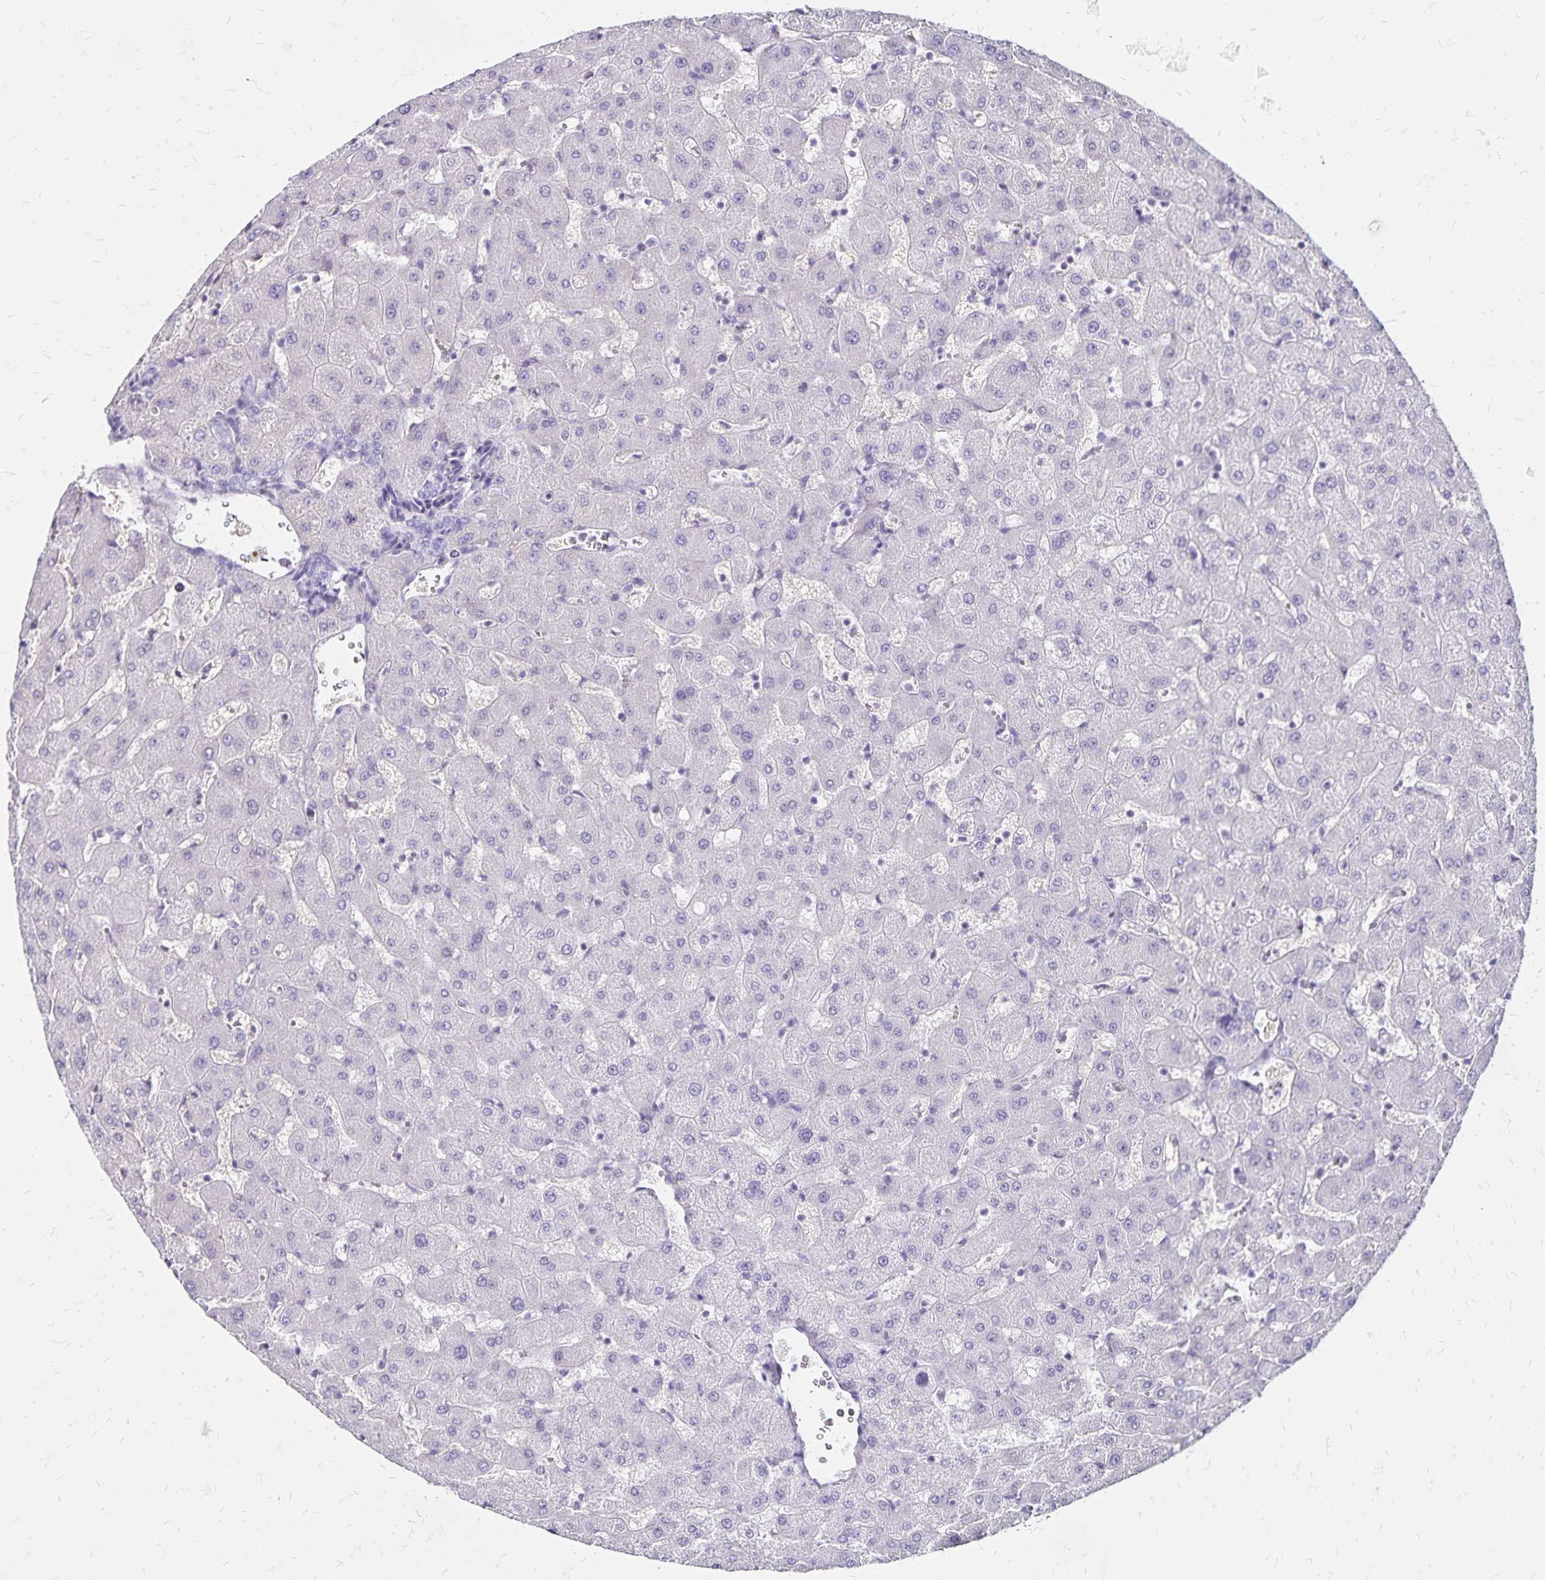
{"staining": {"intensity": "negative", "quantity": "none", "location": "none"}, "tissue": "liver", "cell_type": "Cholangiocytes", "image_type": "normal", "snomed": [{"axis": "morphology", "description": "Normal tissue, NOS"}, {"axis": "topography", "description": "Liver"}], "caption": "The histopathology image demonstrates no staining of cholangiocytes in normal liver. Brightfield microscopy of IHC stained with DAB (3,3'-diaminobenzidine) (brown) and hematoxylin (blue), captured at high magnification.", "gene": "IKZF1", "patient": {"sex": "female", "age": 63}}